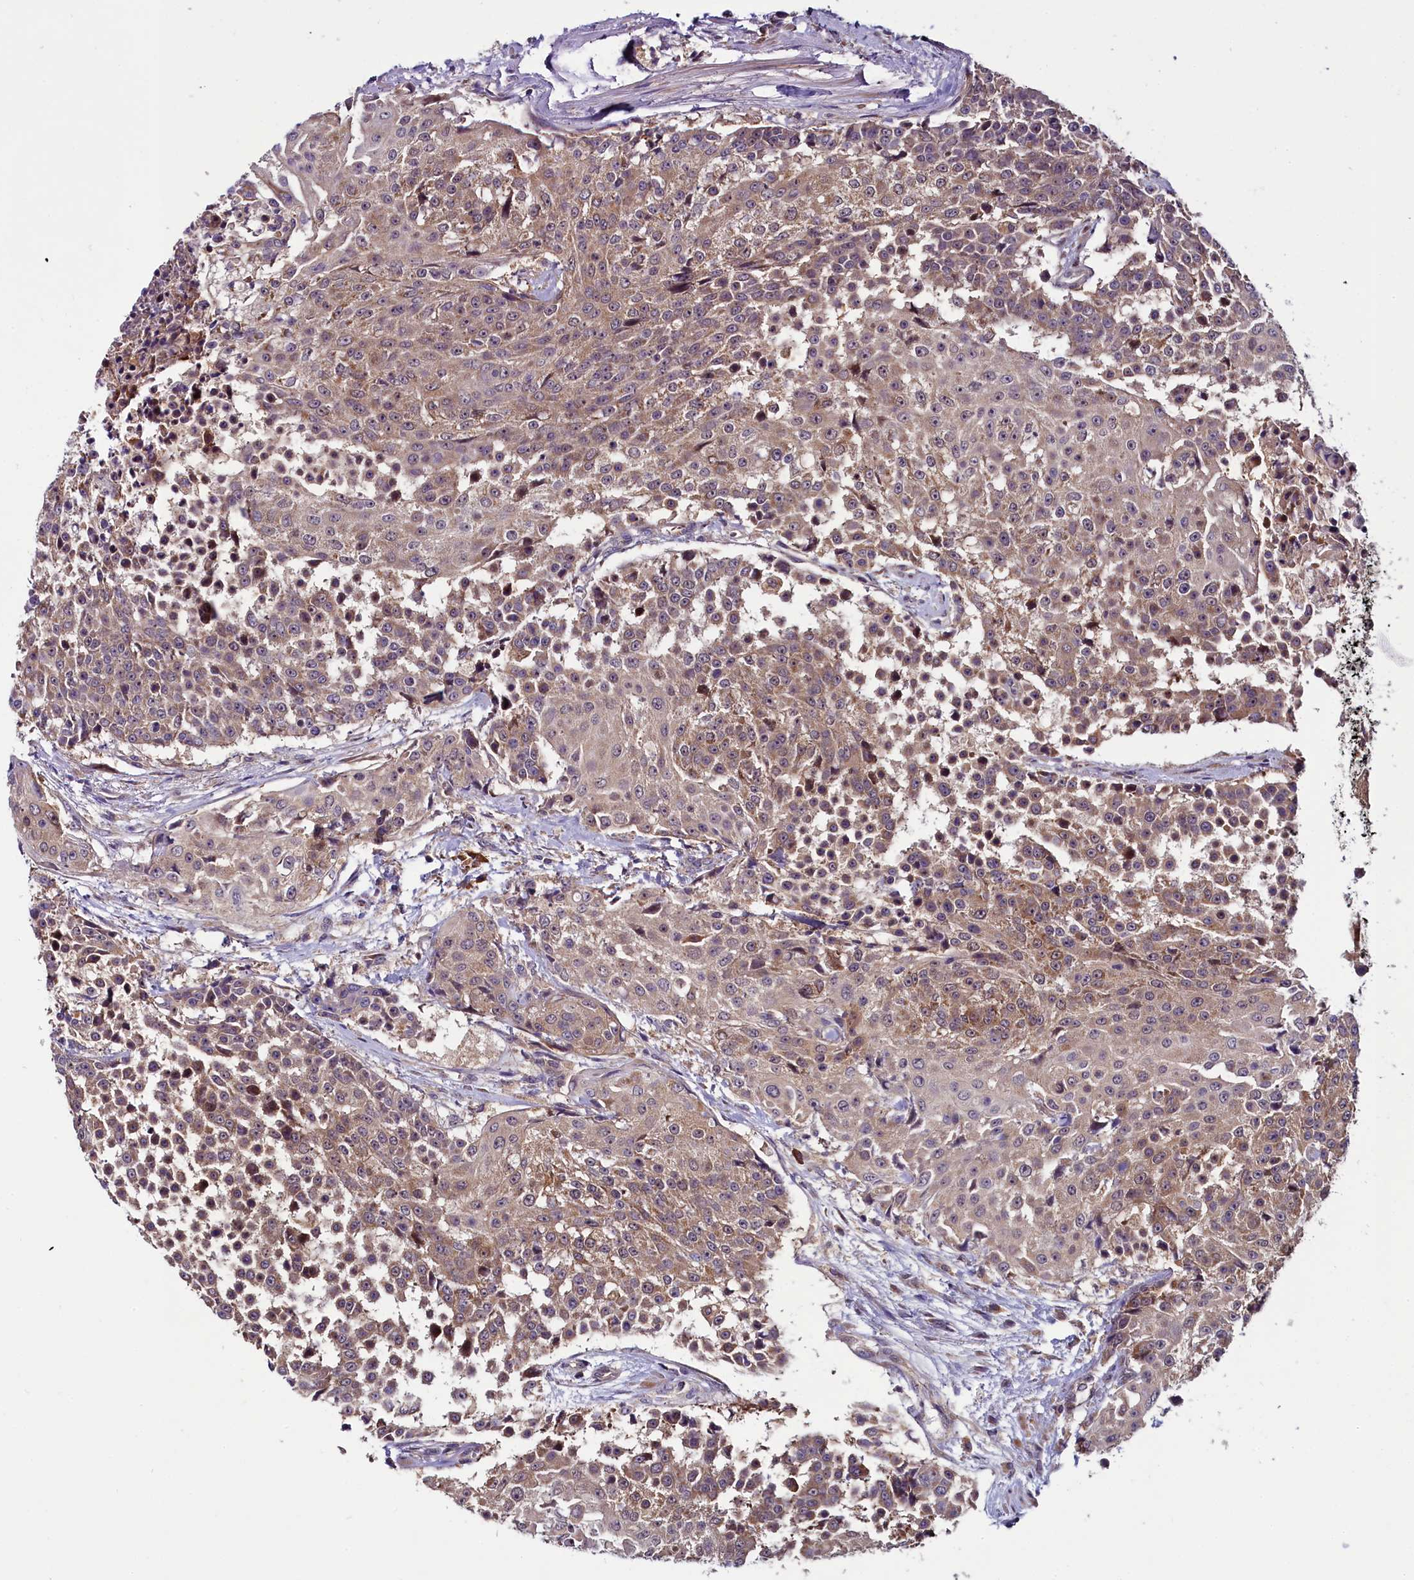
{"staining": {"intensity": "weak", "quantity": "25%-75%", "location": "cytoplasmic/membranous"}, "tissue": "urothelial cancer", "cell_type": "Tumor cells", "image_type": "cancer", "snomed": [{"axis": "morphology", "description": "Urothelial carcinoma, High grade"}, {"axis": "topography", "description": "Urinary bladder"}], "caption": "Approximately 25%-75% of tumor cells in urothelial cancer reveal weak cytoplasmic/membranous protein staining as visualized by brown immunohistochemical staining.", "gene": "RPUSD2", "patient": {"sex": "female", "age": 63}}